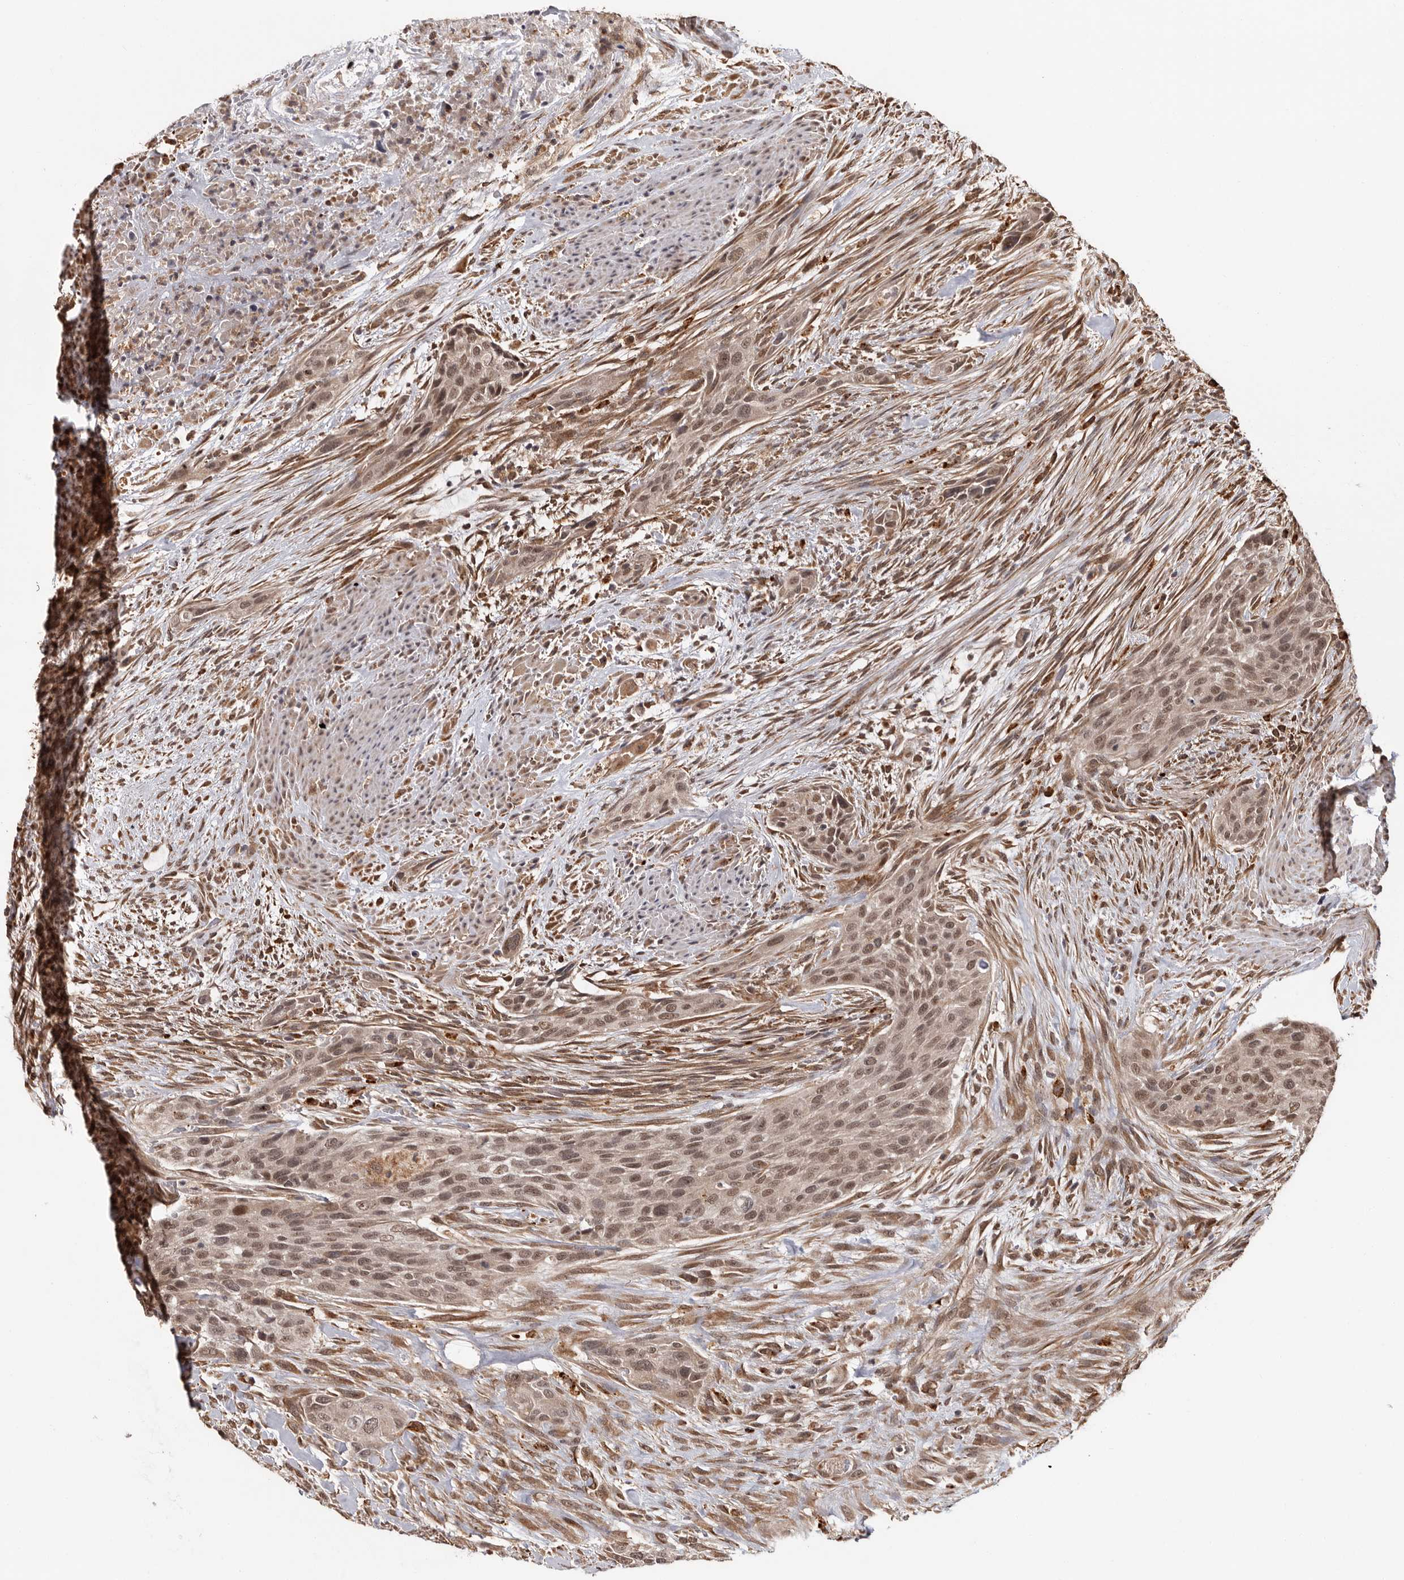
{"staining": {"intensity": "moderate", "quantity": ">75%", "location": "cytoplasmic/membranous,nuclear"}, "tissue": "urothelial cancer", "cell_type": "Tumor cells", "image_type": "cancer", "snomed": [{"axis": "morphology", "description": "Urothelial carcinoma, High grade"}, {"axis": "topography", "description": "Urinary bladder"}], "caption": "Human urothelial carcinoma (high-grade) stained with a brown dye shows moderate cytoplasmic/membranous and nuclear positive expression in approximately >75% of tumor cells.", "gene": "ZNF83", "patient": {"sex": "male", "age": 35}}